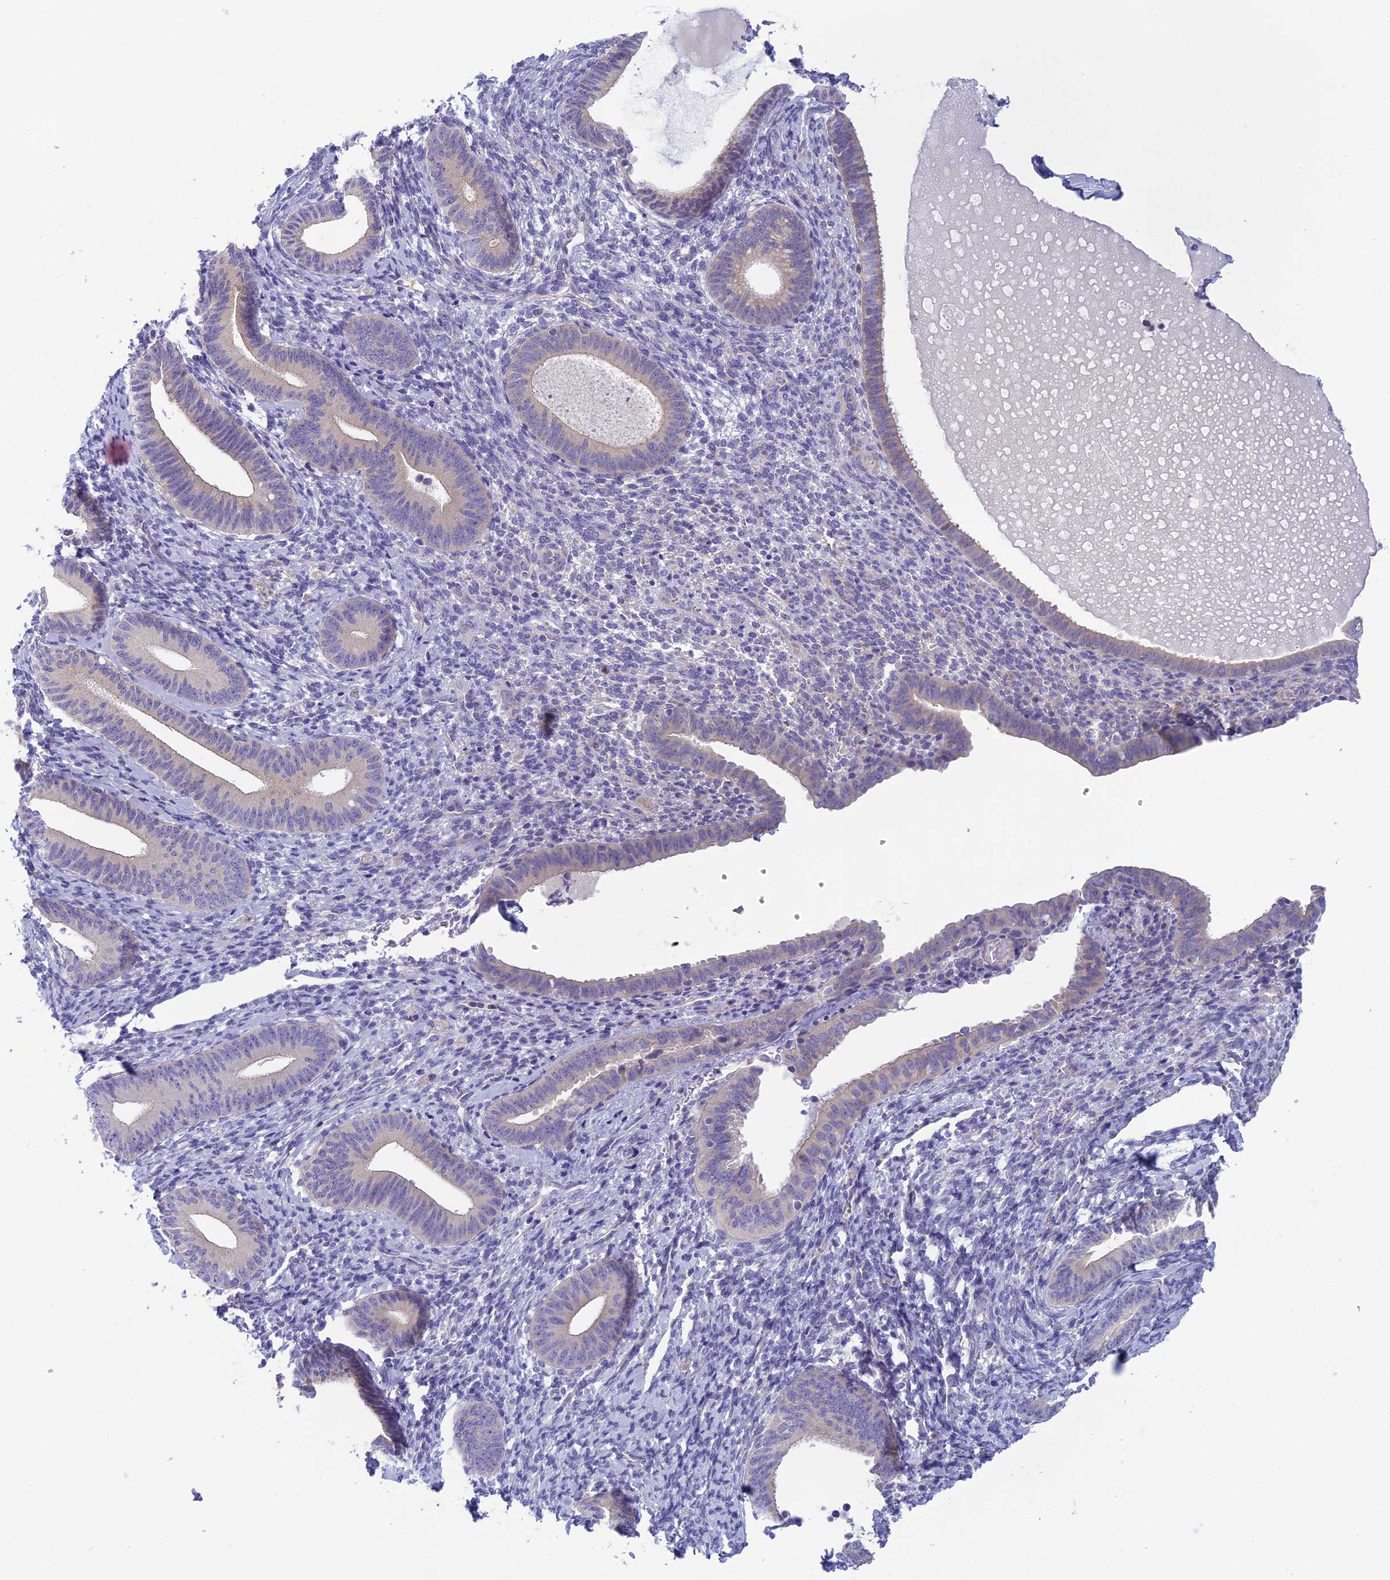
{"staining": {"intensity": "negative", "quantity": "none", "location": "none"}, "tissue": "endometrium", "cell_type": "Cells in endometrial stroma", "image_type": "normal", "snomed": [{"axis": "morphology", "description": "Normal tissue, NOS"}, {"axis": "topography", "description": "Endometrium"}], "caption": "The image demonstrates no significant expression in cells in endometrial stroma of endometrium. (DAB (3,3'-diaminobenzidine) immunohistochemistry (IHC) visualized using brightfield microscopy, high magnification).", "gene": "ARHGEF37", "patient": {"sex": "female", "age": 65}}